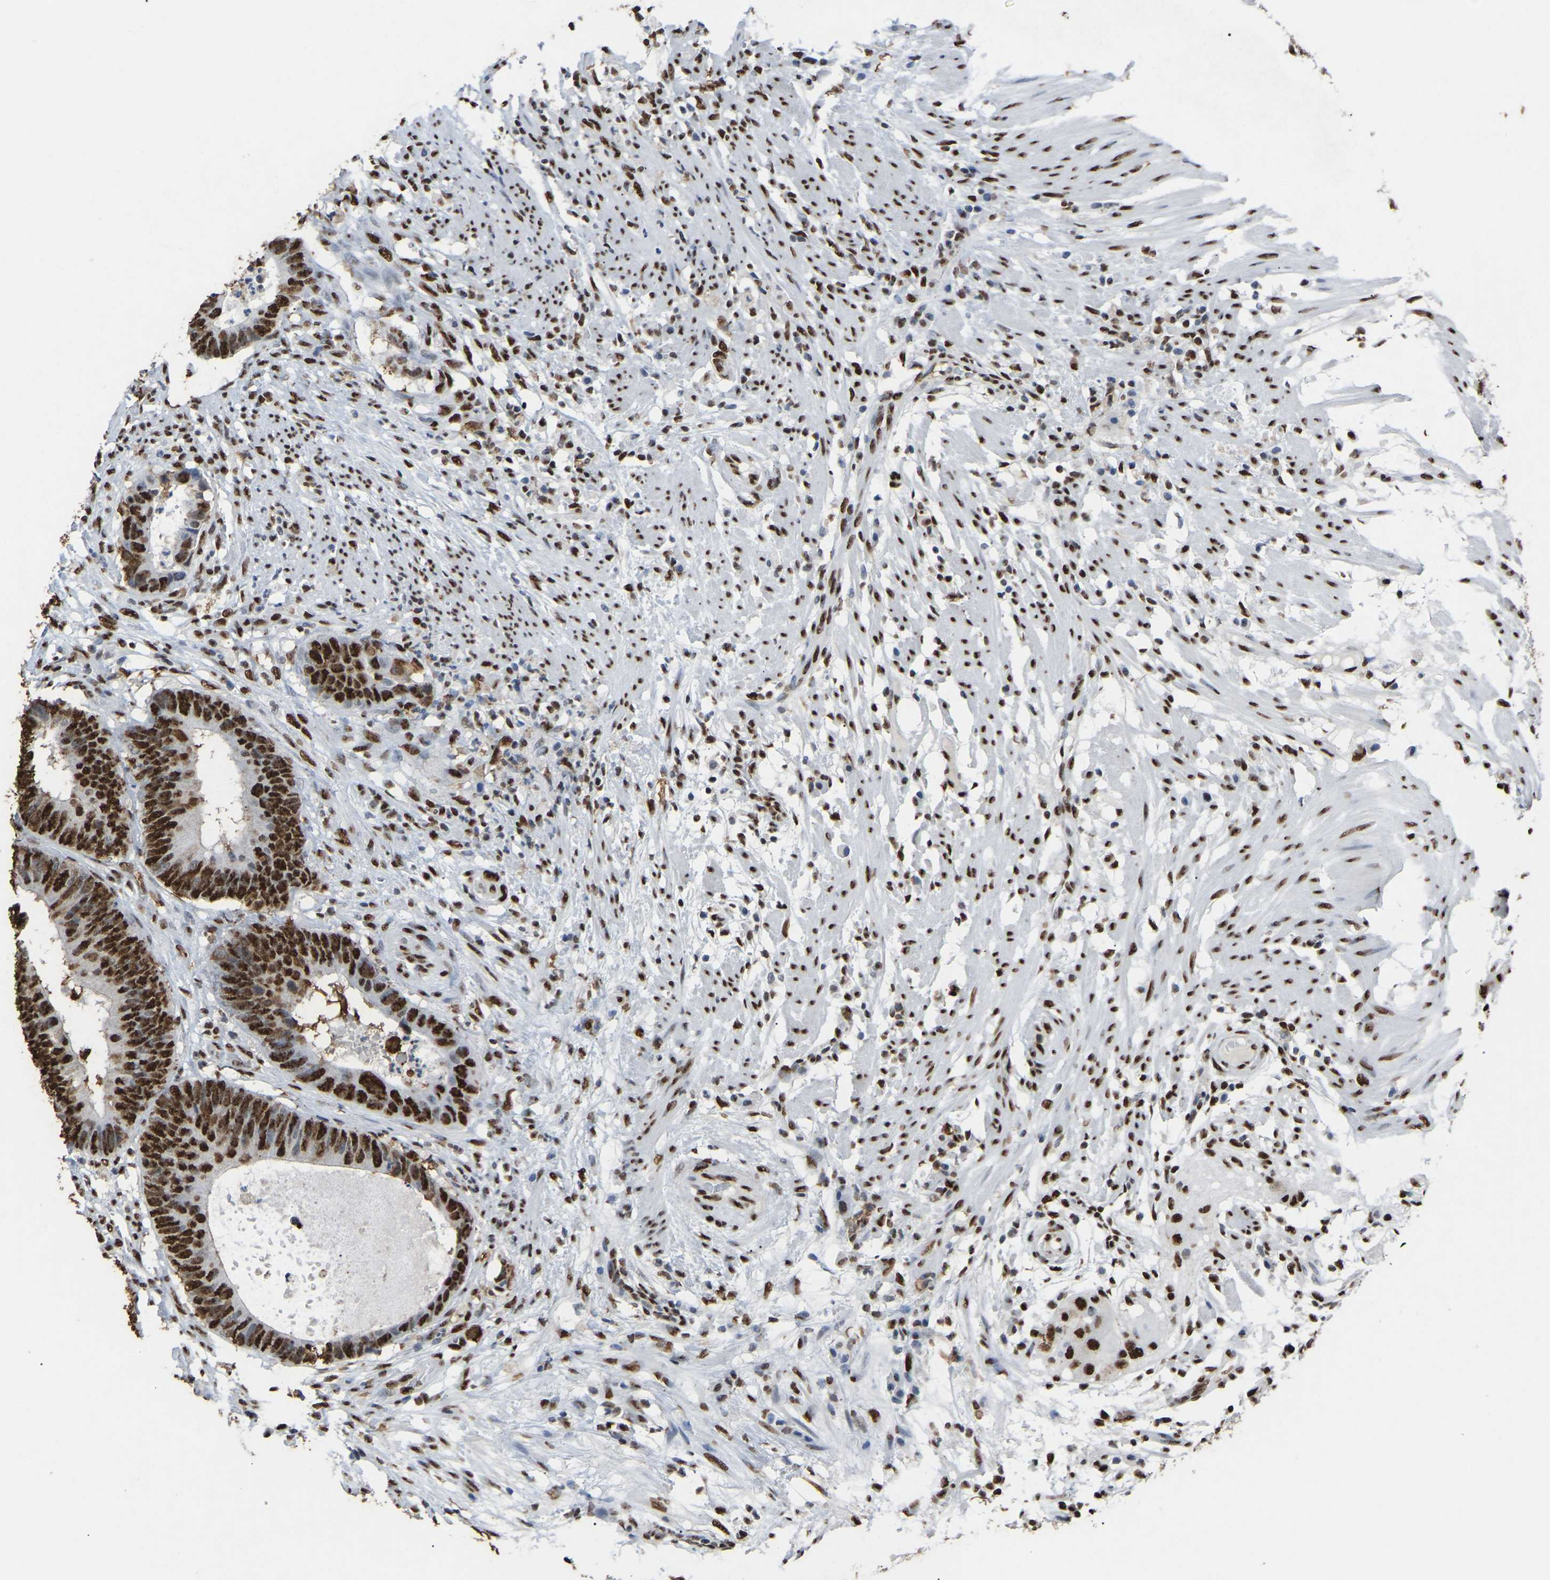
{"staining": {"intensity": "strong", "quantity": ">75%", "location": "nuclear"}, "tissue": "colorectal cancer", "cell_type": "Tumor cells", "image_type": "cancer", "snomed": [{"axis": "morphology", "description": "Adenocarcinoma, NOS"}, {"axis": "topography", "description": "Colon"}], "caption": "Colorectal adenocarcinoma stained with IHC demonstrates strong nuclear staining in approximately >75% of tumor cells.", "gene": "RBL2", "patient": {"sex": "male", "age": 56}}